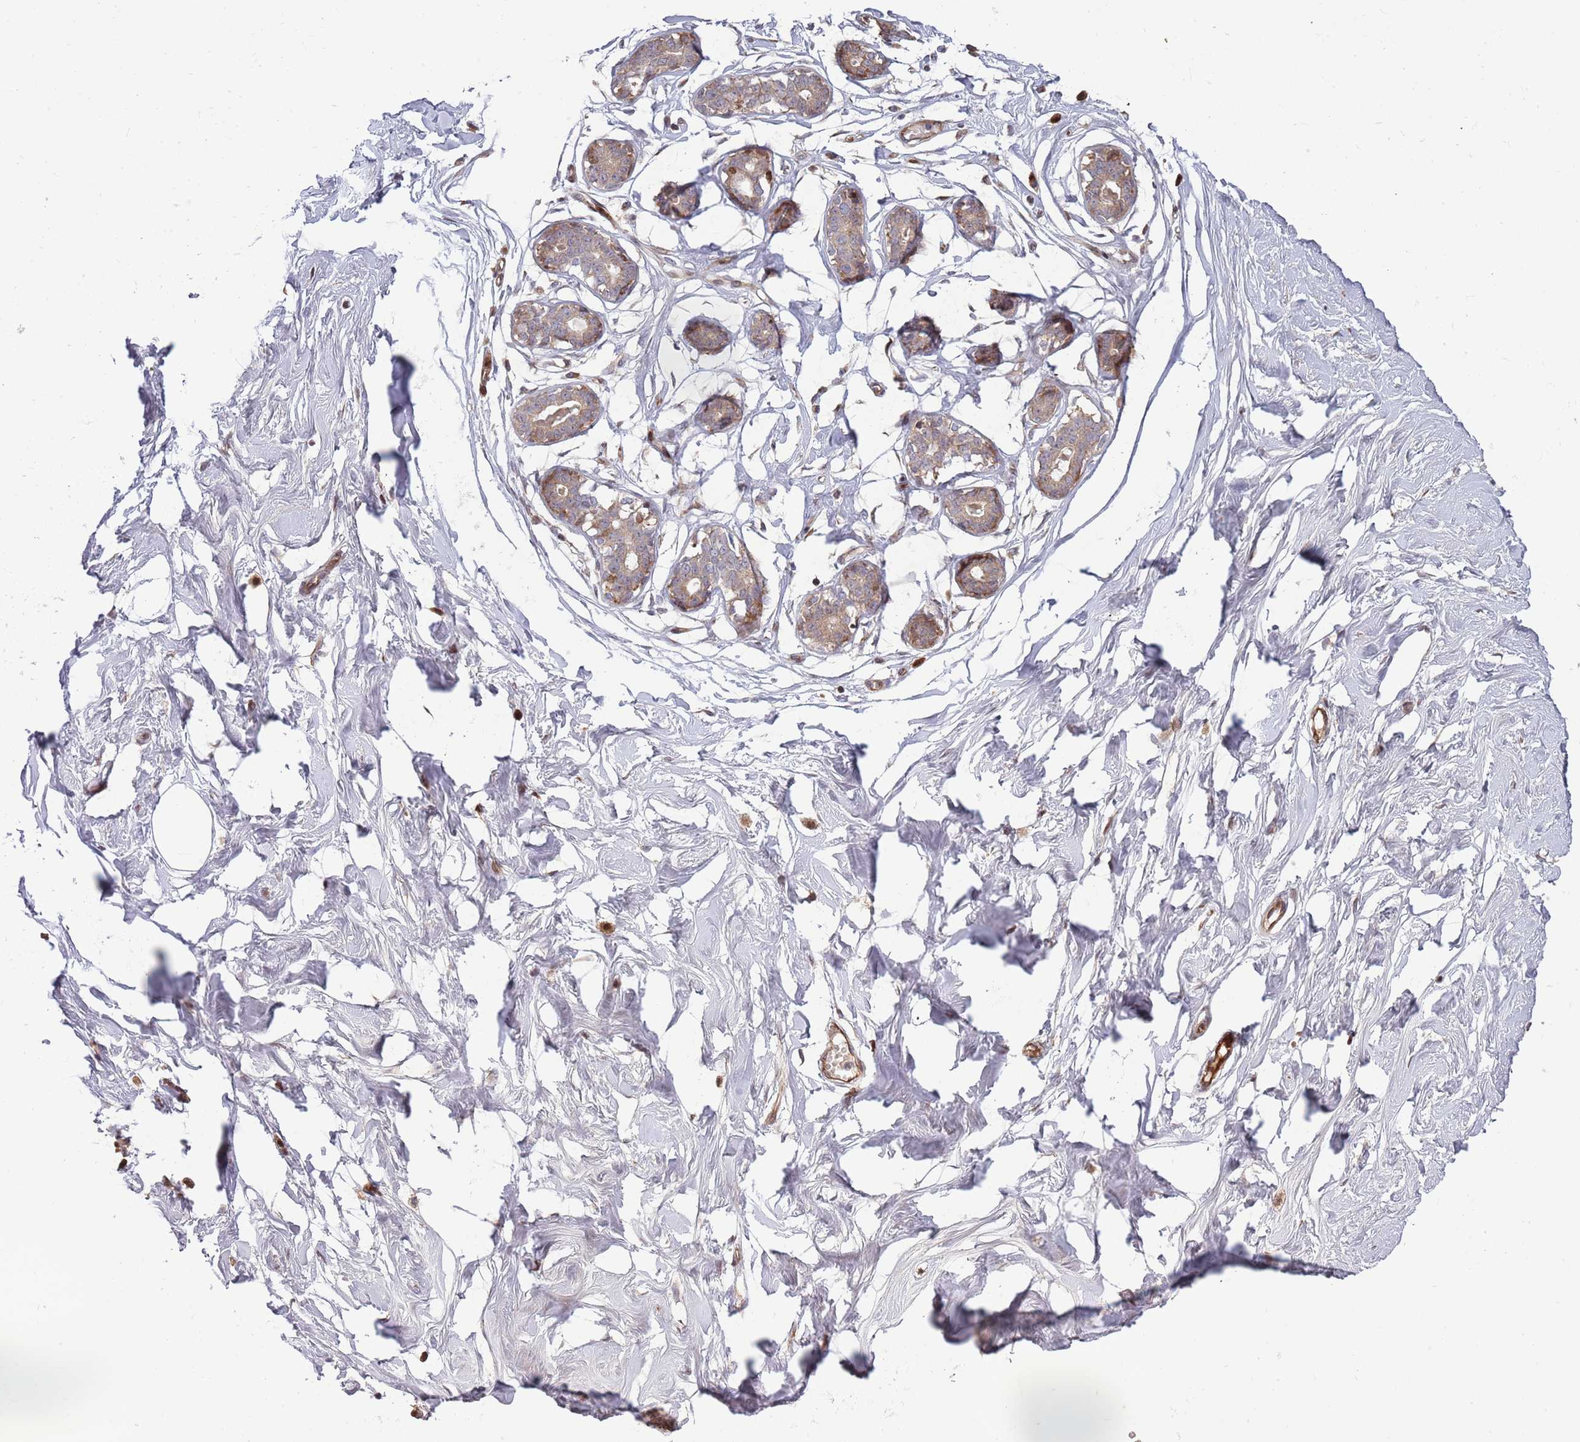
{"staining": {"intensity": "negative", "quantity": "none", "location": "none"}, "tissue": "breast", "cell_type": "Adipocytes", "image_type": "normal", "snomed": [{"axis": "morphology", "description": "Normal tissue, NOS"}, {"axis": "morphology", "description": "Adenoma, NOS"}, {"axis": "topography", "description": "Breast"}], "caption": "Micrograph shows no significant protein expression in adipocytes of unremarkable breast. (DAB (3,3'-diaminobenzidine) IHC with hematoxylin counter stain).", "gene": "SYNDIG1L", "patient": {"sex": "female", "age": 23}}